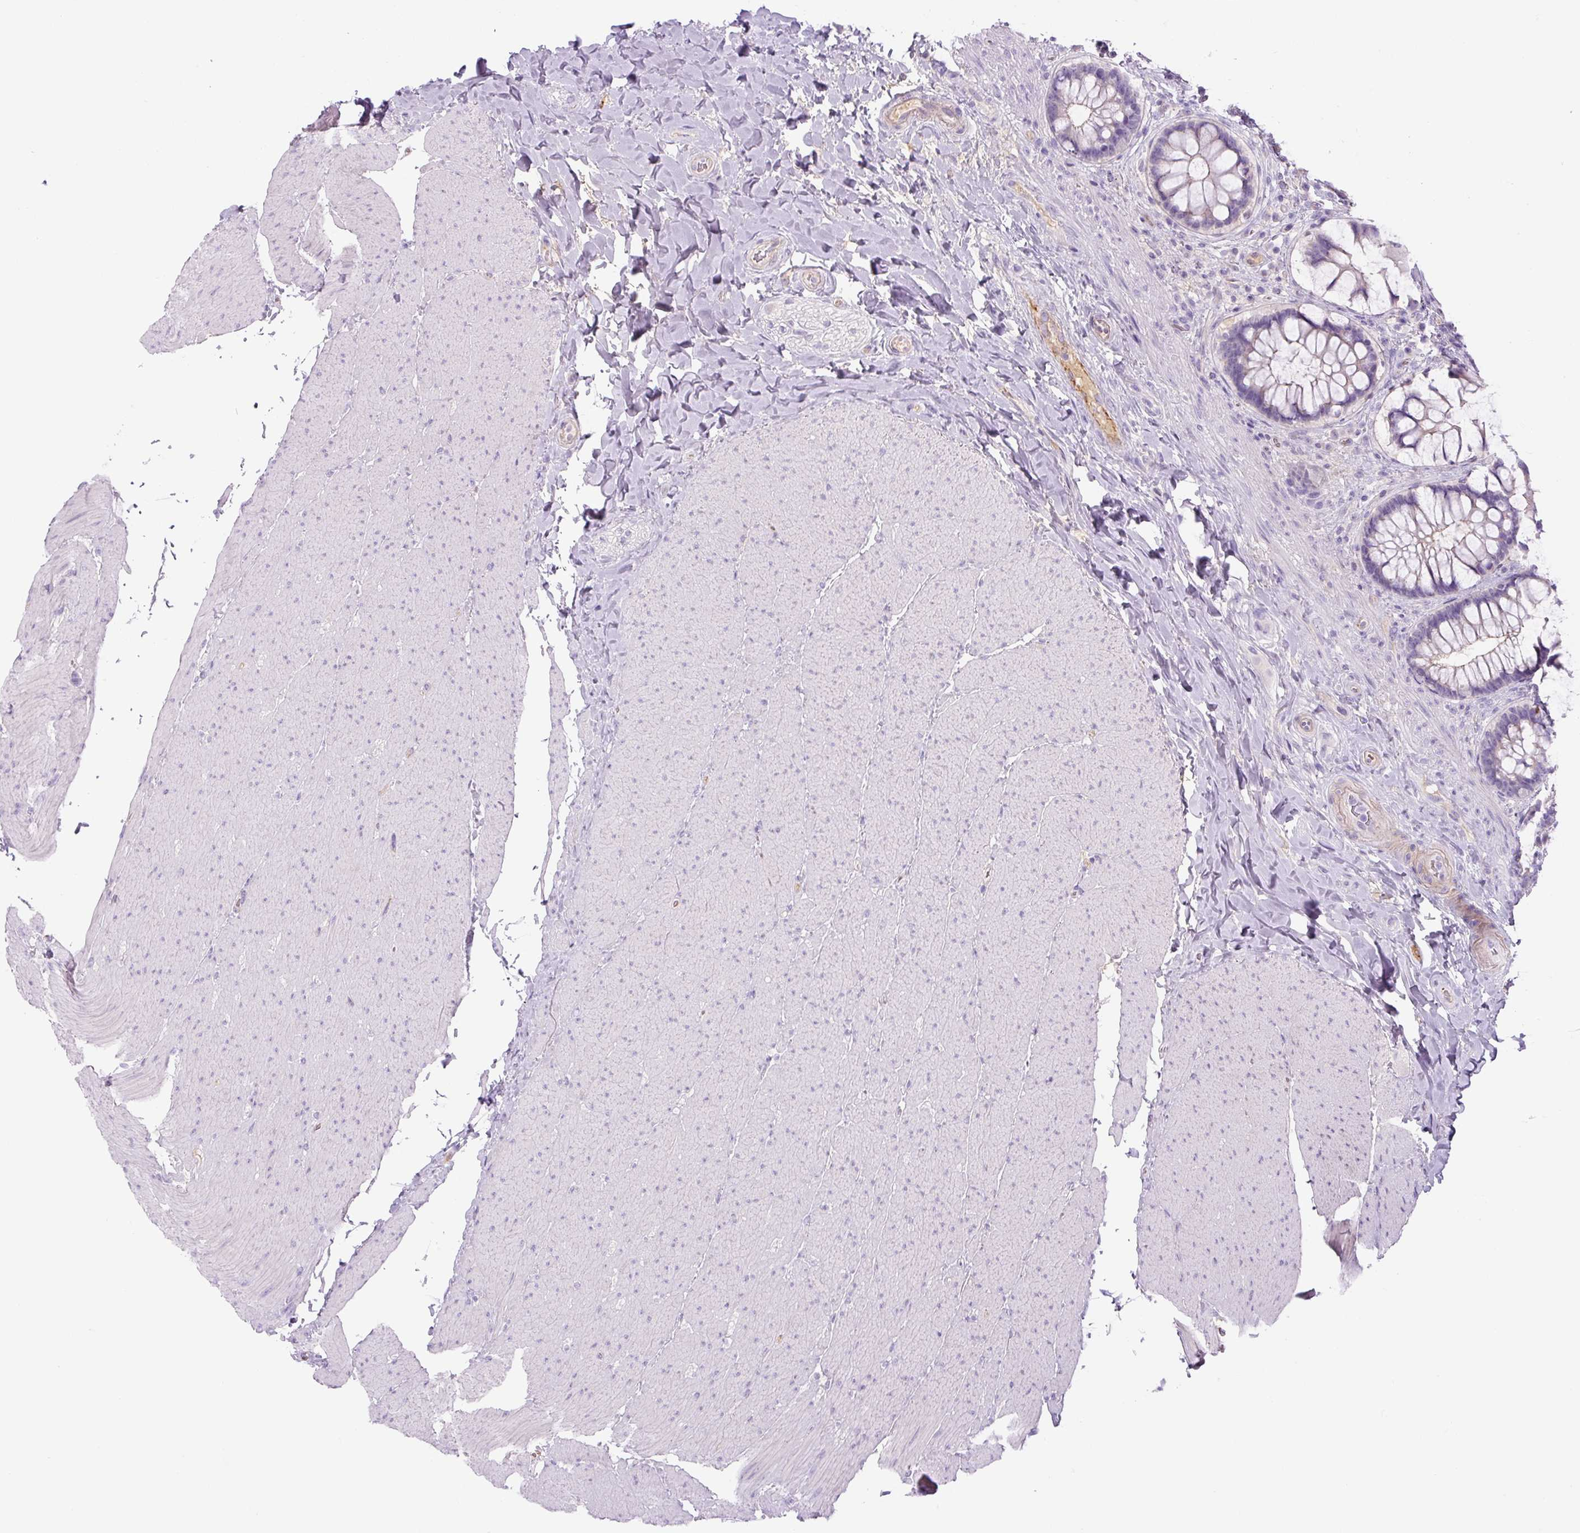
{"staining": {"intensity": "negative", "quantity": "none", "location": "none"}, "tissue": "rectum", "cell_type": "Glandular cells", "image_type": "normal", "snomed": [{"axis": "morphology", "description": "Normal tissue, NOS"}, {"axis": "topography", "description": "Rectum"}], "caption": "There is no significant positivity in glandular cells of rectum. (Stains: DAB immunohistochemistry with hematoxylin counter stain, Microscopy: brightfield microscopy at high magnification).", "gene": "RSPO4", "patient": {"sex": "female", "age": 58}}